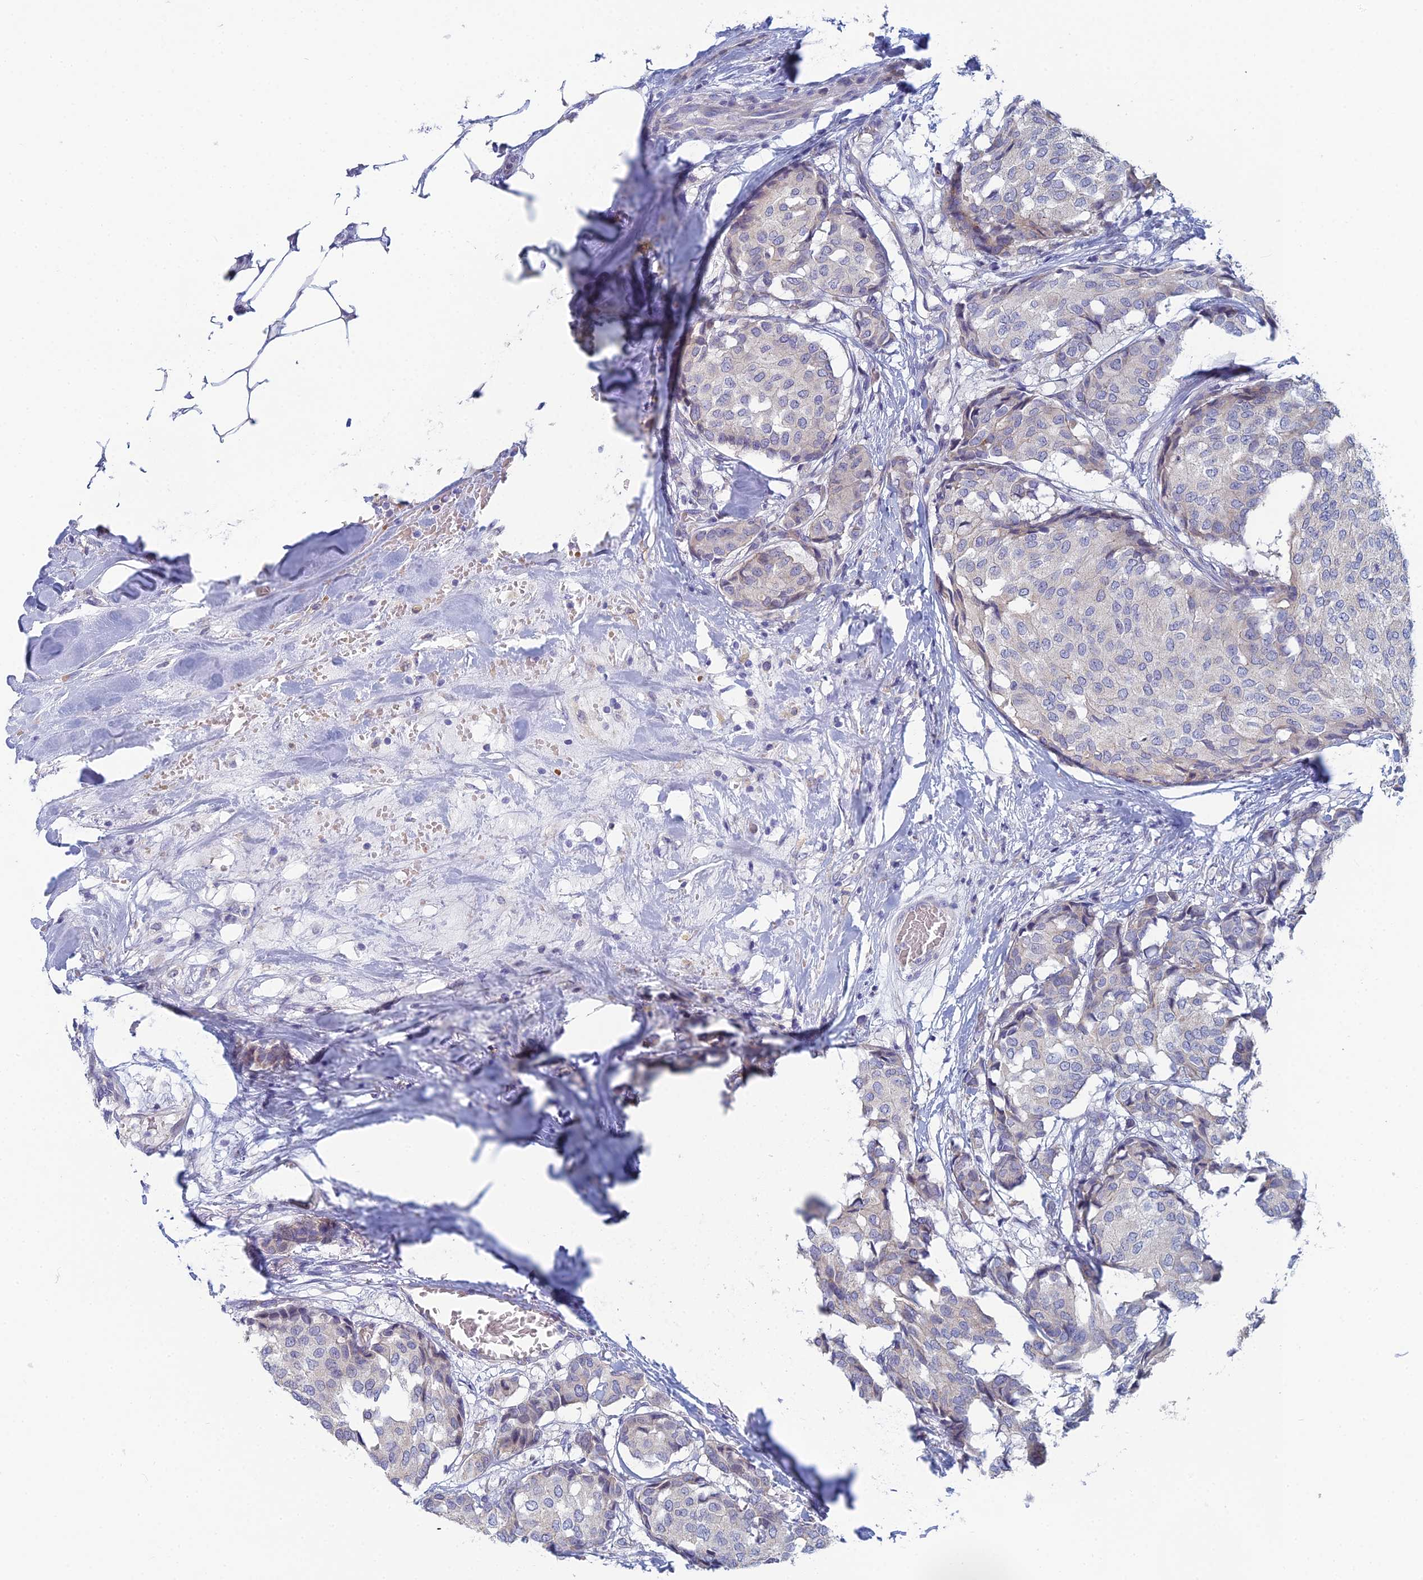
{"staining": {"intensity": "negative", "quantity": "none", "location": "none"}, "tissue": "breast cancer", "cell_type": "Tumor cells", "image_type": "cancer", "snomed": [{"axis": "morphology", "description": "Duct carcinoma"}, {"axis": "topography", "description": "Breast"}], "caption": "Tumor cells show no significant positivity in intraductal carcinoma (breast).", "gene": "GIPC1", "patient": {"sex": "female", "age": 75}}